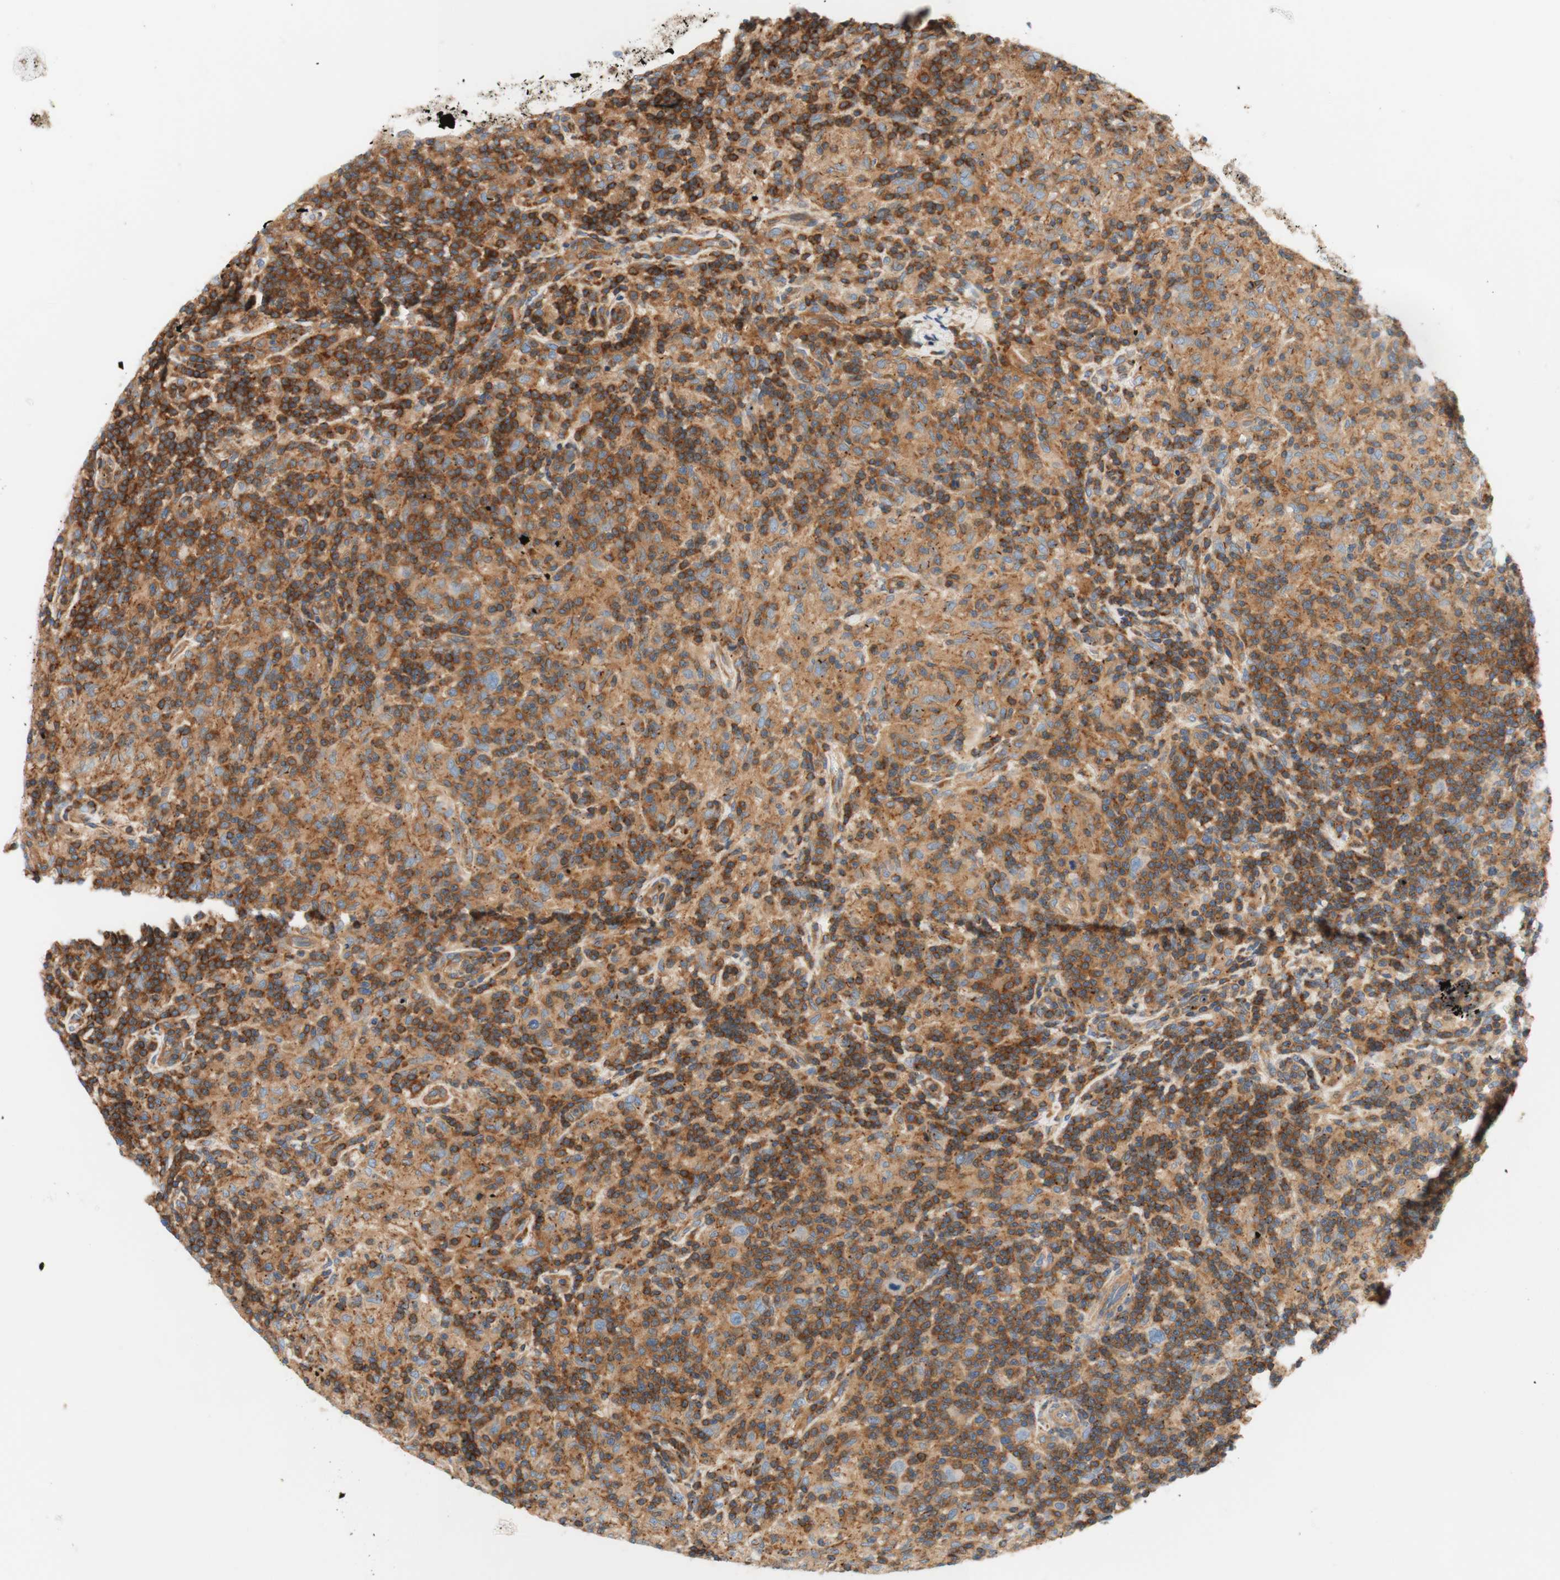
{"staining": {"intensity": "weak", "quantity": "25%-75%", "location": "cytoplasmic/membranous"}, "tissue": "lymphoma", "cell_type": "Tumor cells", "image_type": "cancer", "snomed": [{"axis": "morphology", "description": "Hodgkin's disease, NOS"}, {"axis": "topography", "description": "Lymph node"}], "caption": "Immunohistochemical staining of lymphoma exhibits low levels of weak cytoplasmic/membranous protein expression in approximately 25%-75% of tumor cells.", "gene": "VPS26A", "patient": {"sex": "male", "age": 70}}